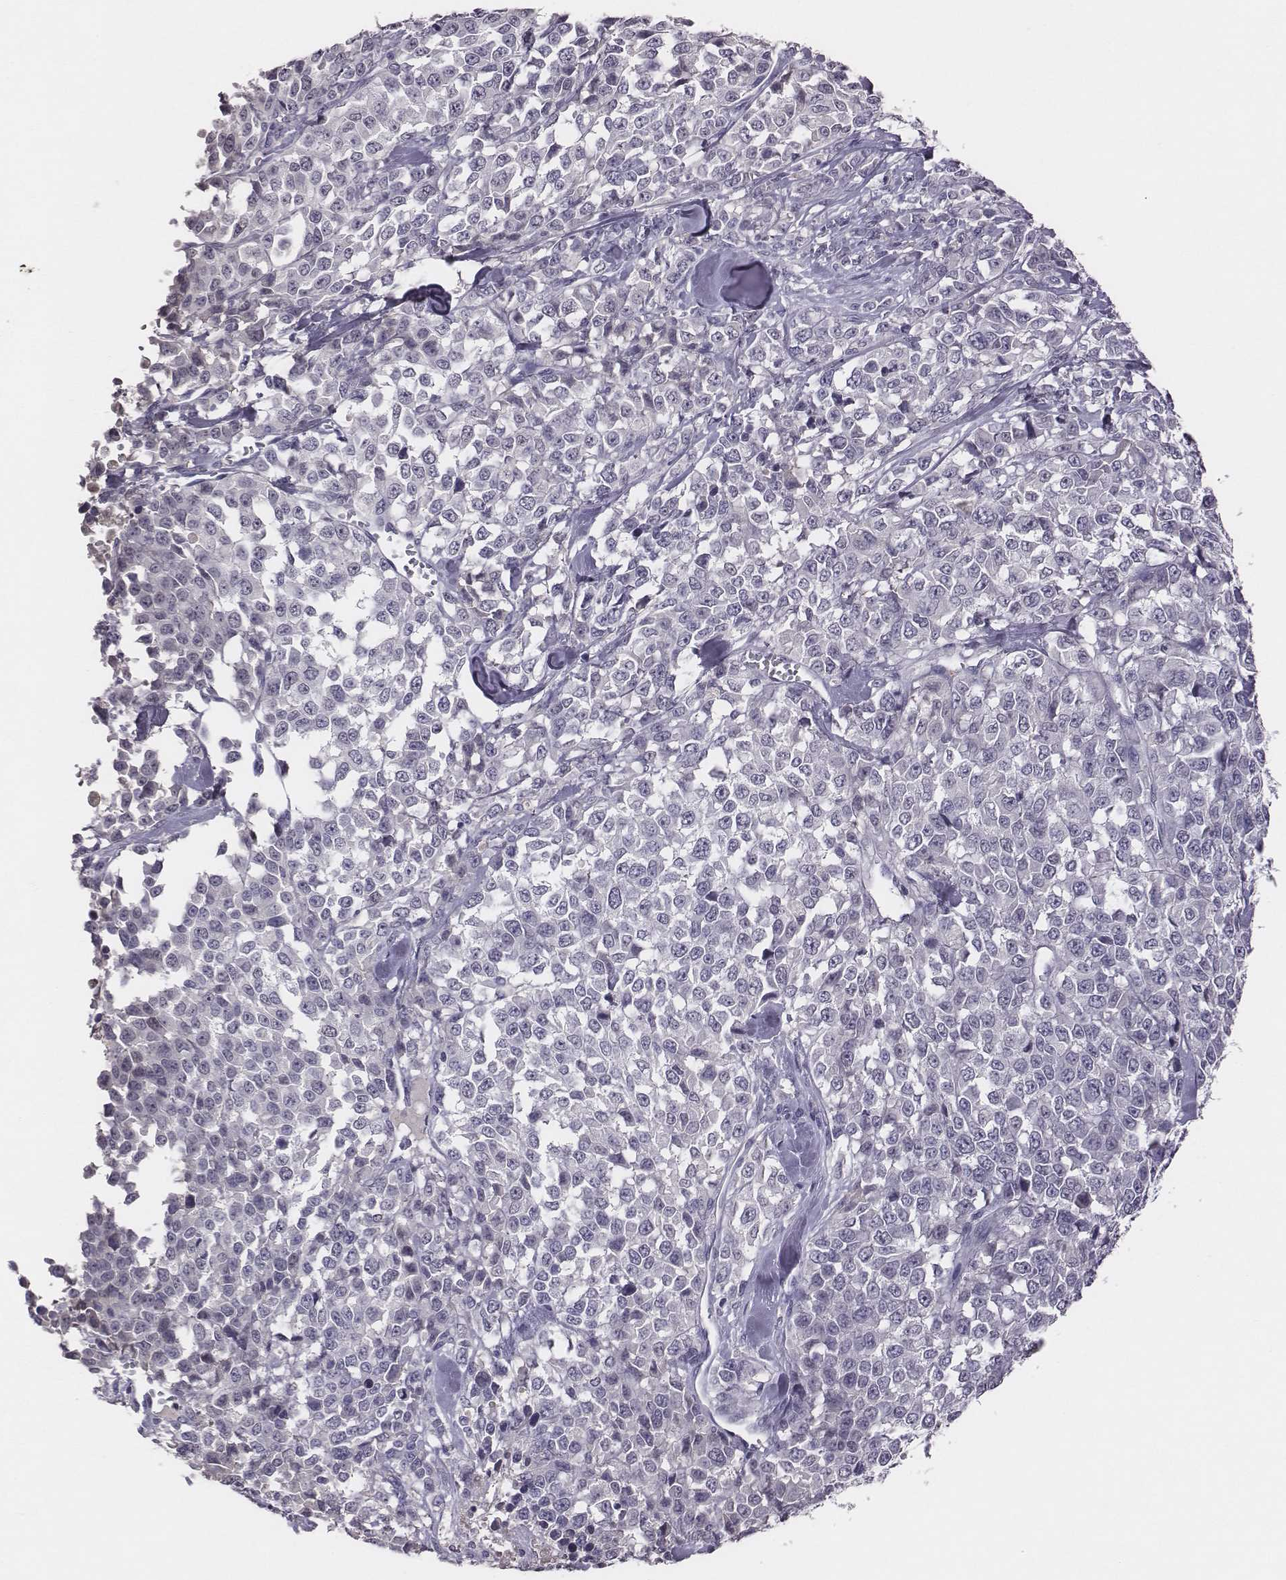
{"staining": {"intensity": "negative", "quantity": "none", "location": "none"}, "tissue": "melanoma", "cell_type": "Tumor cells", "image_type": "cancer", "snomed": [{"axis": "morphology", "description": "Malignant melanoma, Metastatic site"}, {"axis": "topography", "description": "Skin"}], "caption": "Photomicrograph shows no protein expression in tumor cells of malignant melanoma (metastatic site) tissue.", "gene": "EN1", "patient": {"sex": "male", "age": 84}}